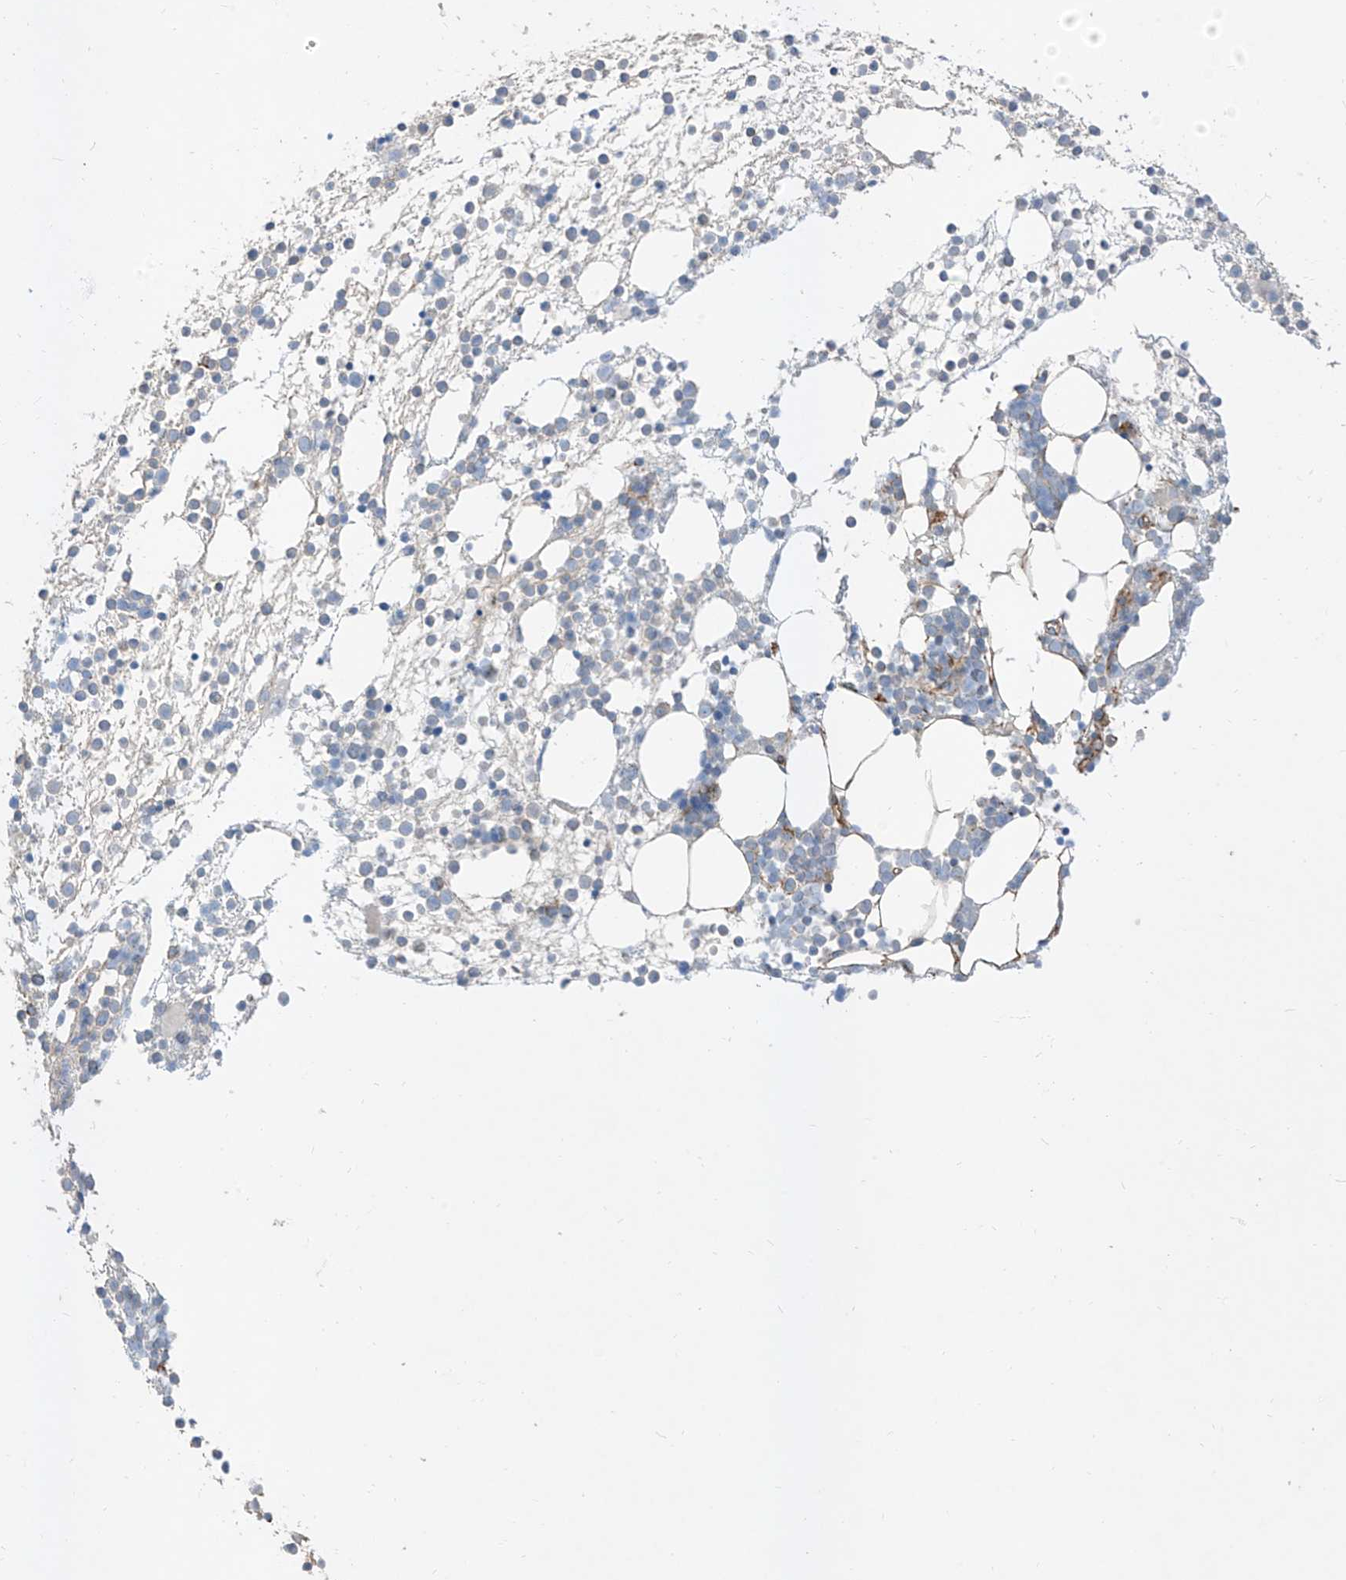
{"staining": {"intensity": "negative", "quantity": "none", "location": "none"}, "tissue": "bone marrow", "cell_type": "Hematopoietic cells", "image_type": "normal", "snomed": [{"axis": "morphology", "description": "Normal tissue, NOS"}, {"axis": "topography", "description": "Bone marrow"}], "caption": "Hematopoietic cells show no significant protein expression in unremarkable bone marrow.", "gene": "EPHX4", "patient": {"sex": "male", "age": 54}}